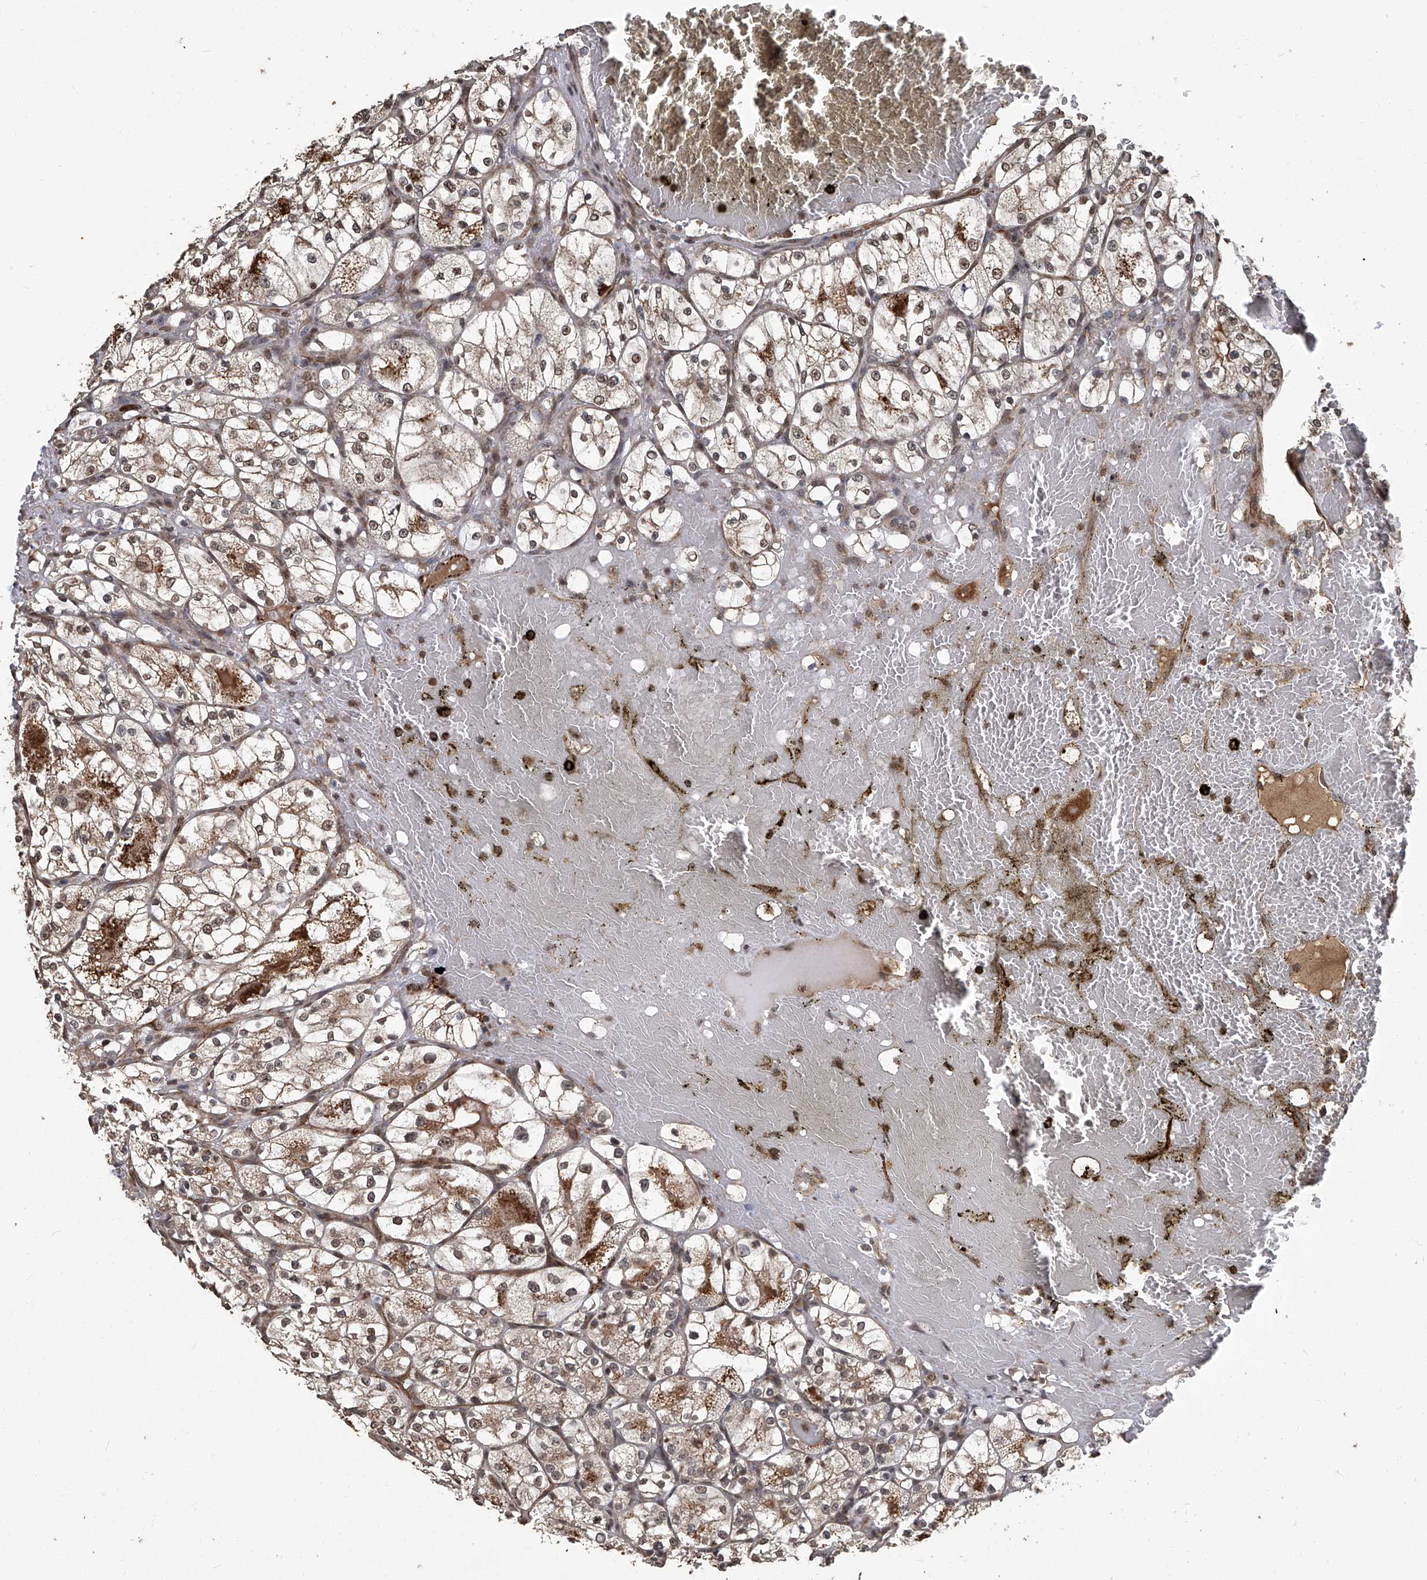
{"staining": {"intensity": "weak", "quantity": ">75%", "location": "cytoplasmic/membranous,nuclear"}, "tissue": "renal cancer", "cell_type": "Tumor cells", "image_type": "cancer", "snomed": [{"axis": "morphology", "description": "Adenocarcinoma, NOS"}, {"axis": "topography", "description": "Kidney"}], "caption": "Protein analysis of renal adenocarcinoma tissue displays weak cytoplasmic/membranous and nuclear positivity in about >75% of tumor cells.", "gene": "GPR132", "patient": {"sex": "female", "age": 69}}